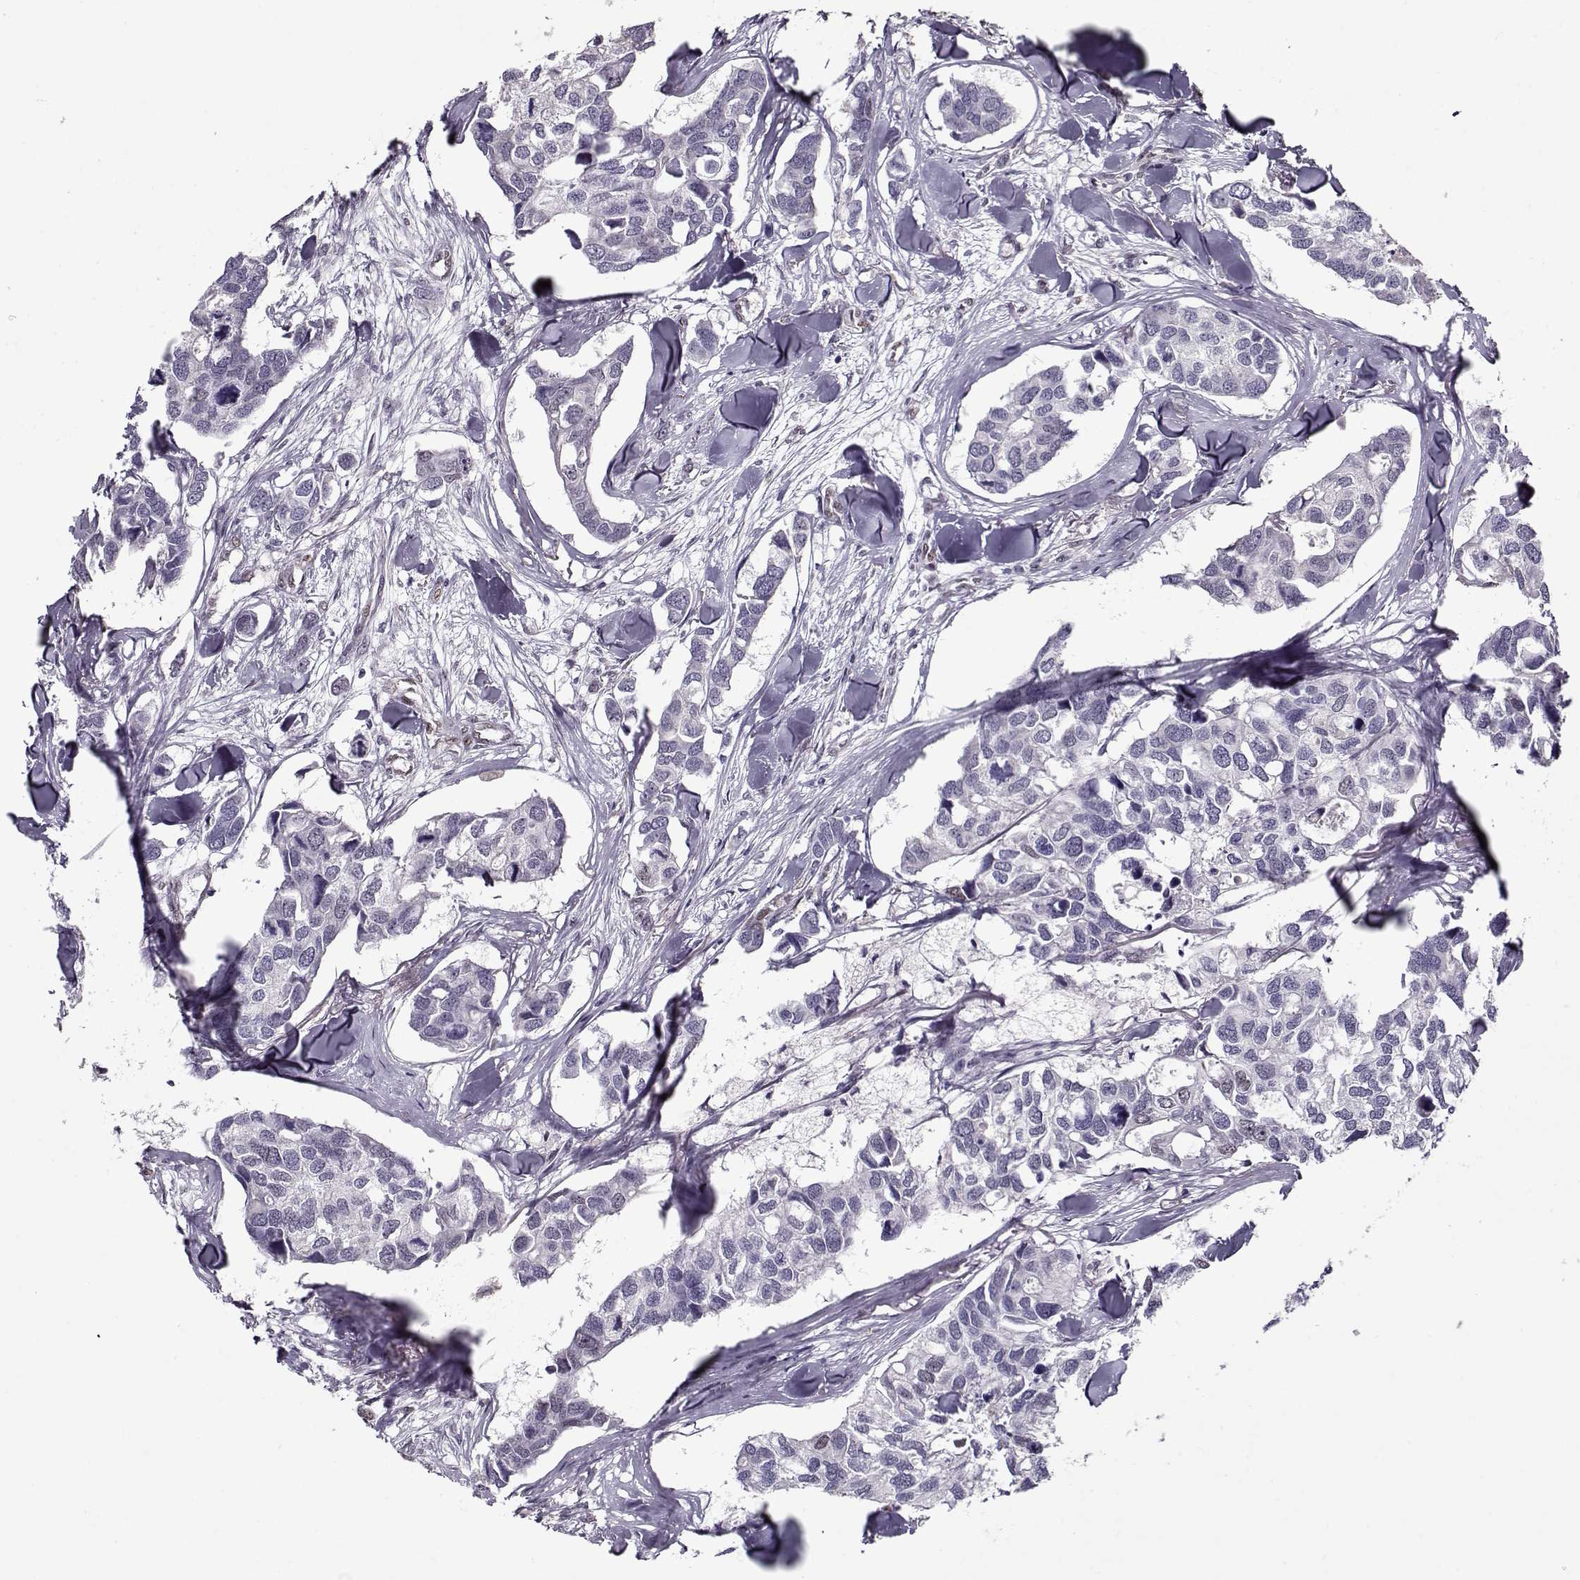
{"staining": {"intensity": "negative", "quantity": "none", "location": "none"}, "tissue": "breast cancer", "cell_type": "Tumor cells", "image_type": "cancer", "snomed": [{"axis": "morphology", "description": "Duct carcinoma"}, {"axis": "topography", "description": "Breast"}], "caption": "Image shows no protein staining in tumor cells of breast cancer (invasive ductal carcinoma) tissue.", "gene": "PRMT8", "patient": {"sex": "female", "age": 83}}